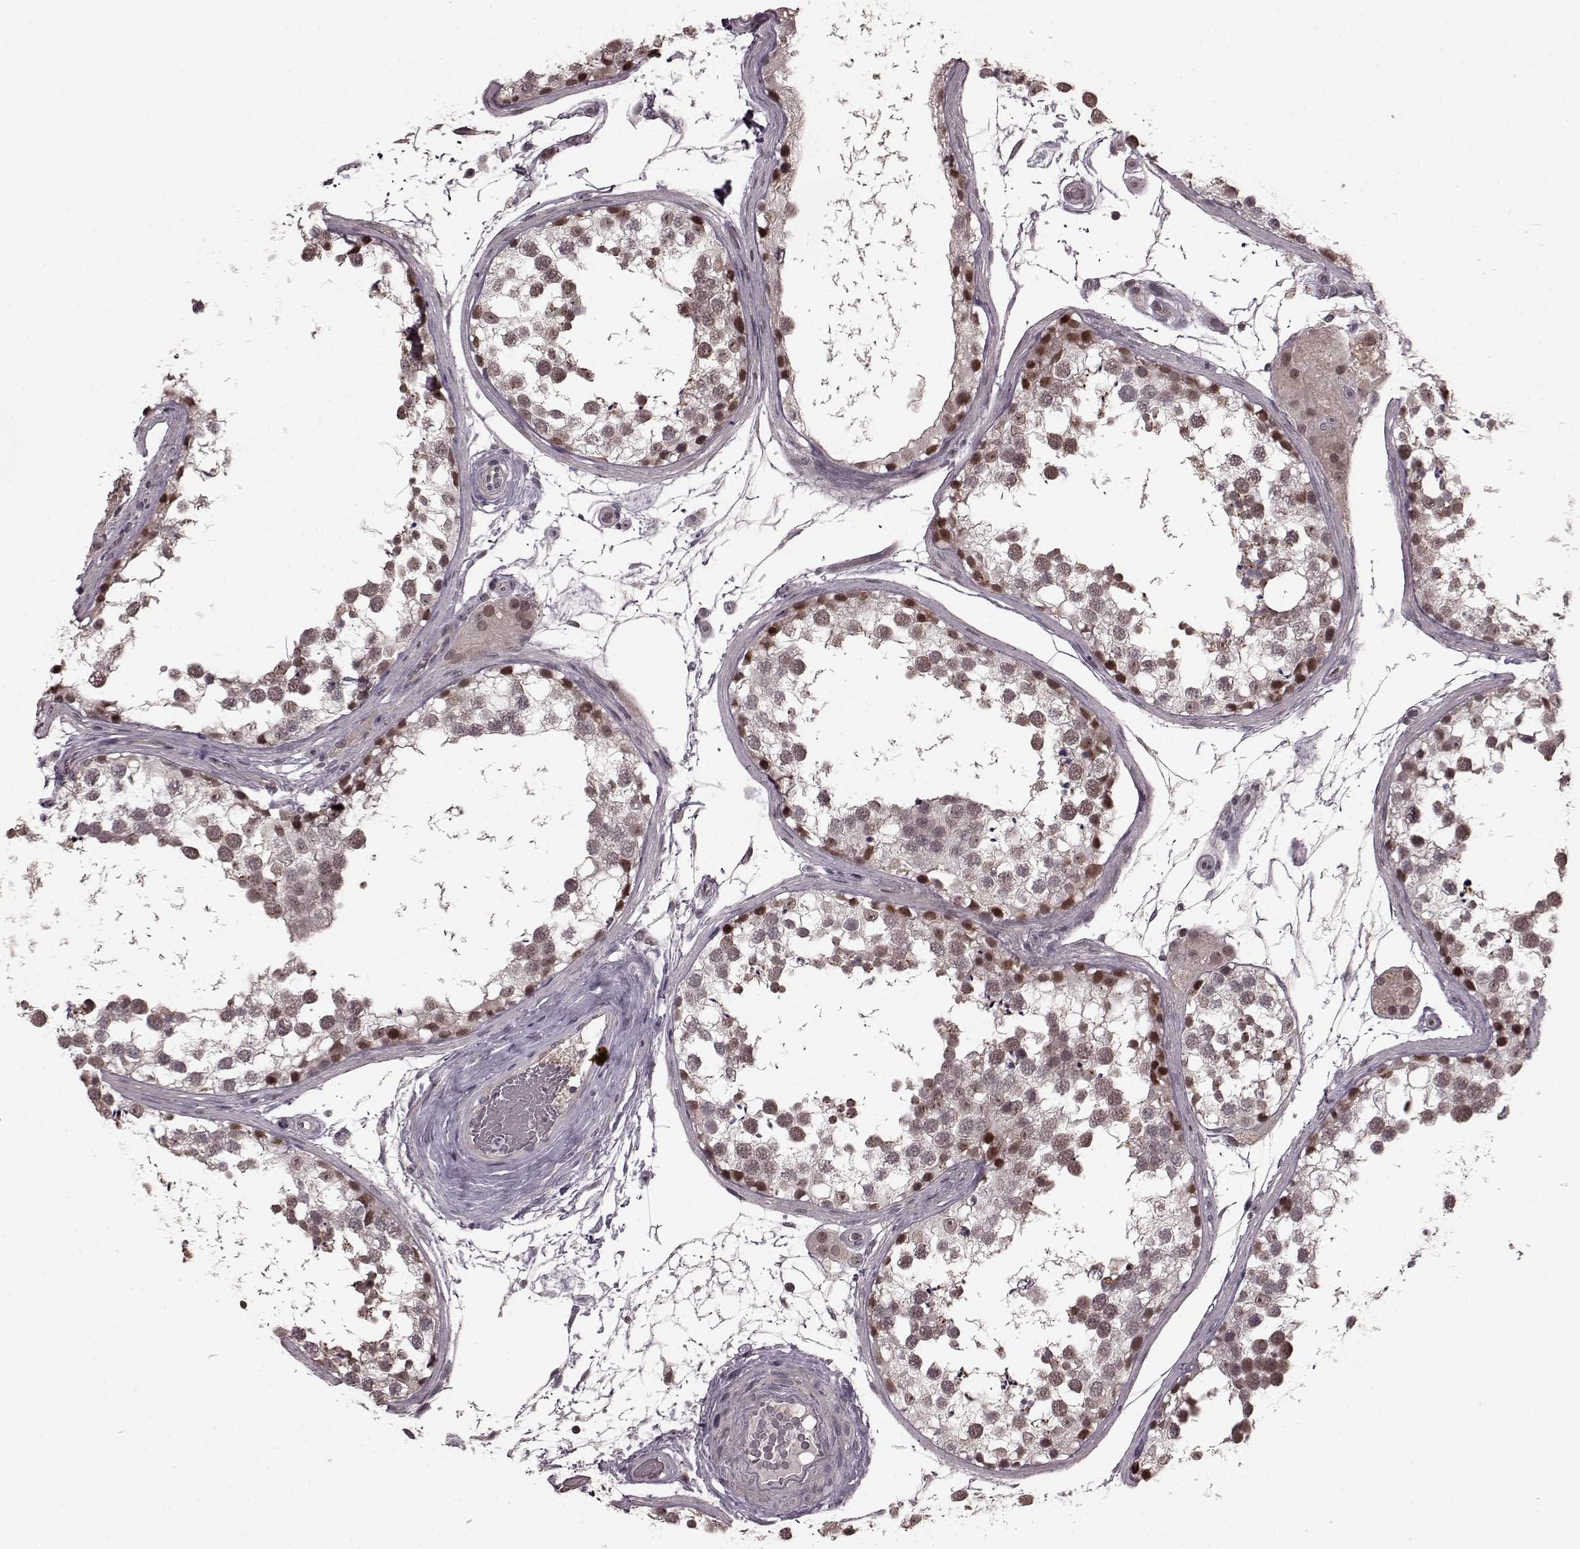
{"staining": {"intensity": "moderate", "quantity": ">75%", "location": "nuclear"}, "tissue": "testis", "cell_type": "Cells in seminiferous ducts", "image_type": "normal", "snomed": [{"axis": "morphology", "description": "Normal tissue, NOS"}, {"axis": "morphology", "description": "Seminoma, NOS"}, {"axis": "topography", "description": "Testis"}], "caption": "An image showing moderate nuclear positivity in about >75% of cells in seminiferous ducts in benign testis, as visualized by brown immunohistochemical staining.", "gene": "PLCB4", "patient": {"sex": "male", "age": 65}}